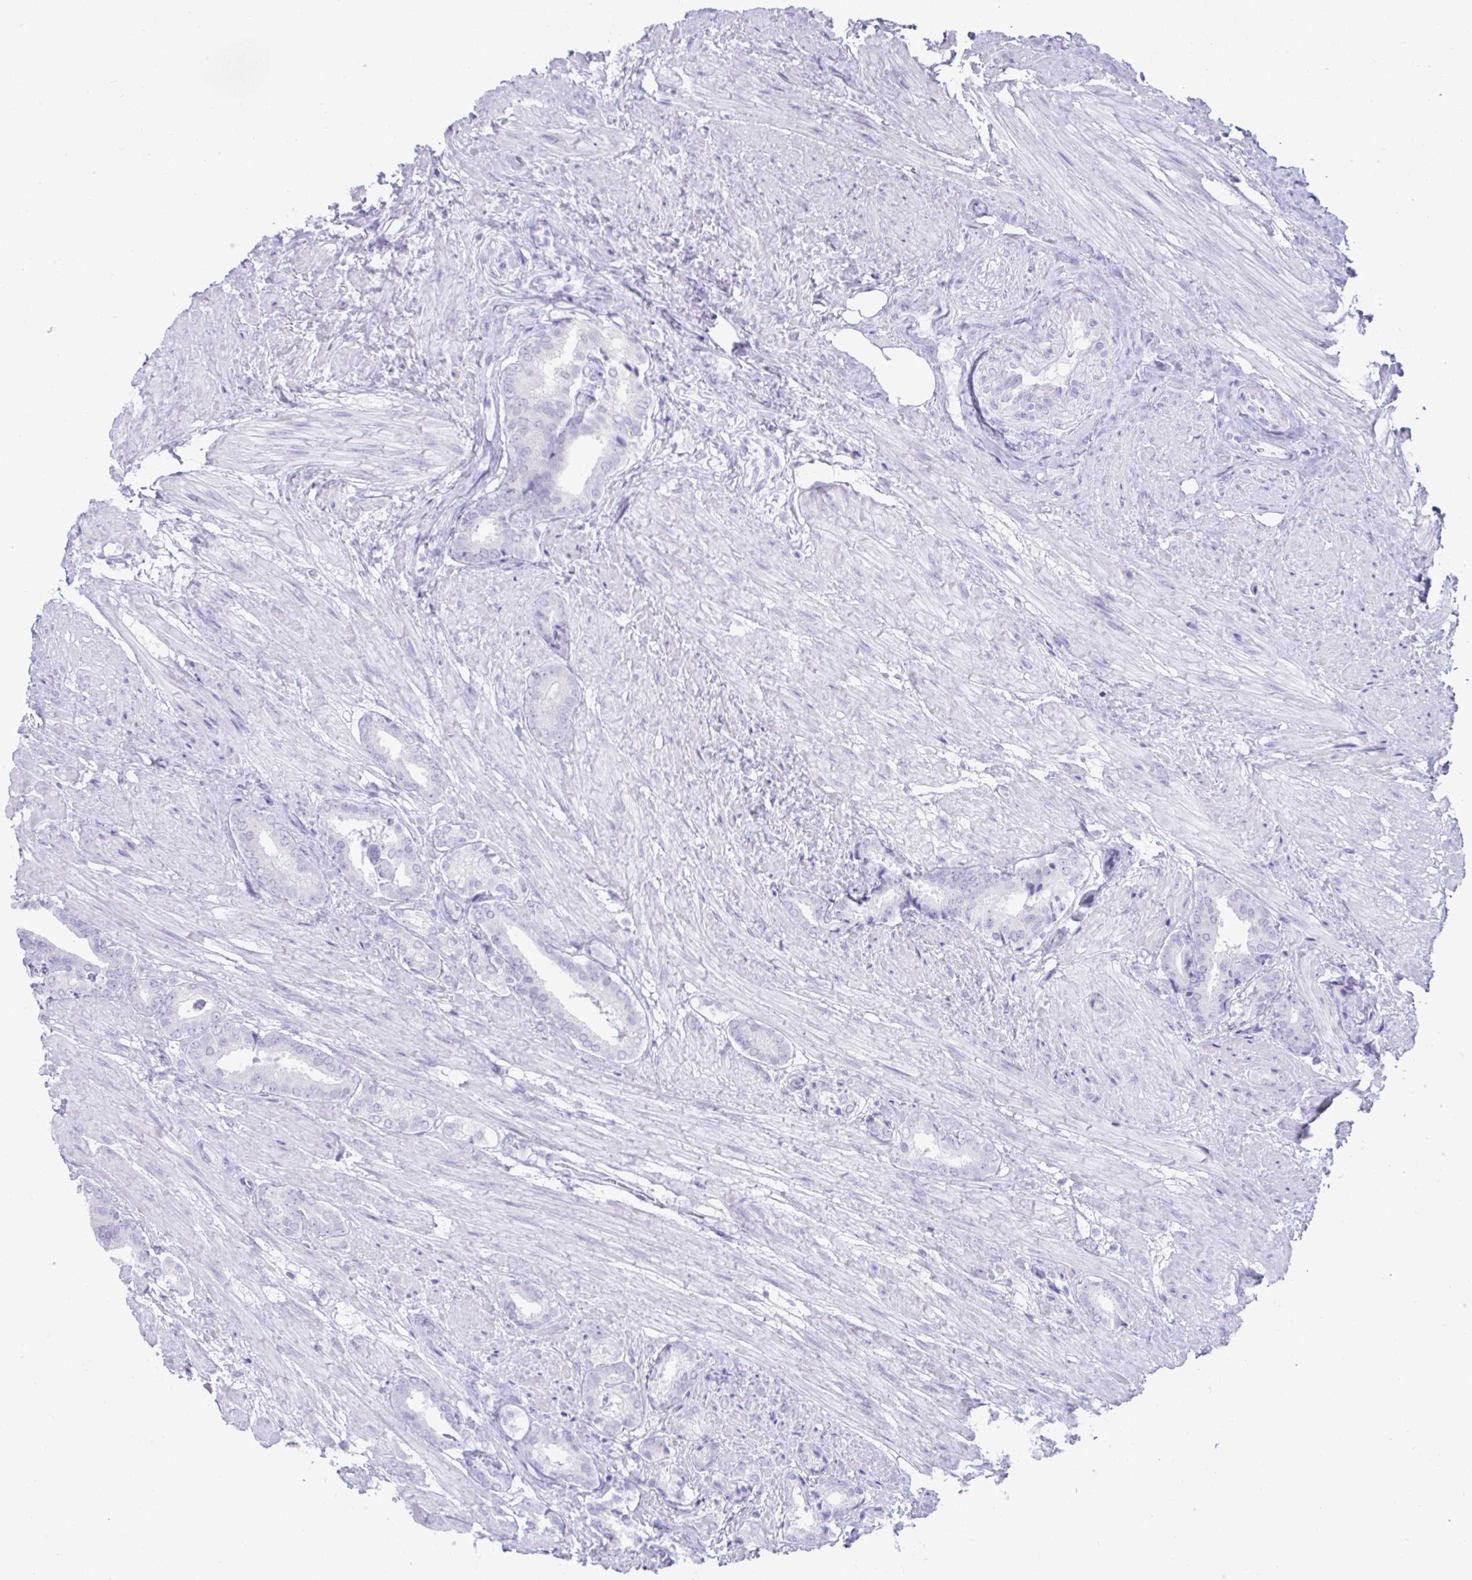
{"staining": {"intensity": "negative", "quantity": "none", "location": "none"}, "tissue": "prostate cancer", "cell_type": "Tumor cells", "image_type": "cancer", "snomed": [{"axis": "morphology", "description": "Adenocarcinoma, High grade"}, {"axis": "topography", "description": "Prostate"}], "caption": "DAB (3,3'-diaminobenzidine) immunohistochemical staining of prostate cancer exhibits no significant staining in tumor cells. (DAB immunohistochemistry (IHC), high magnification).", "gene": "PSCA", "patient": {"sex": "male", "age": 56}}